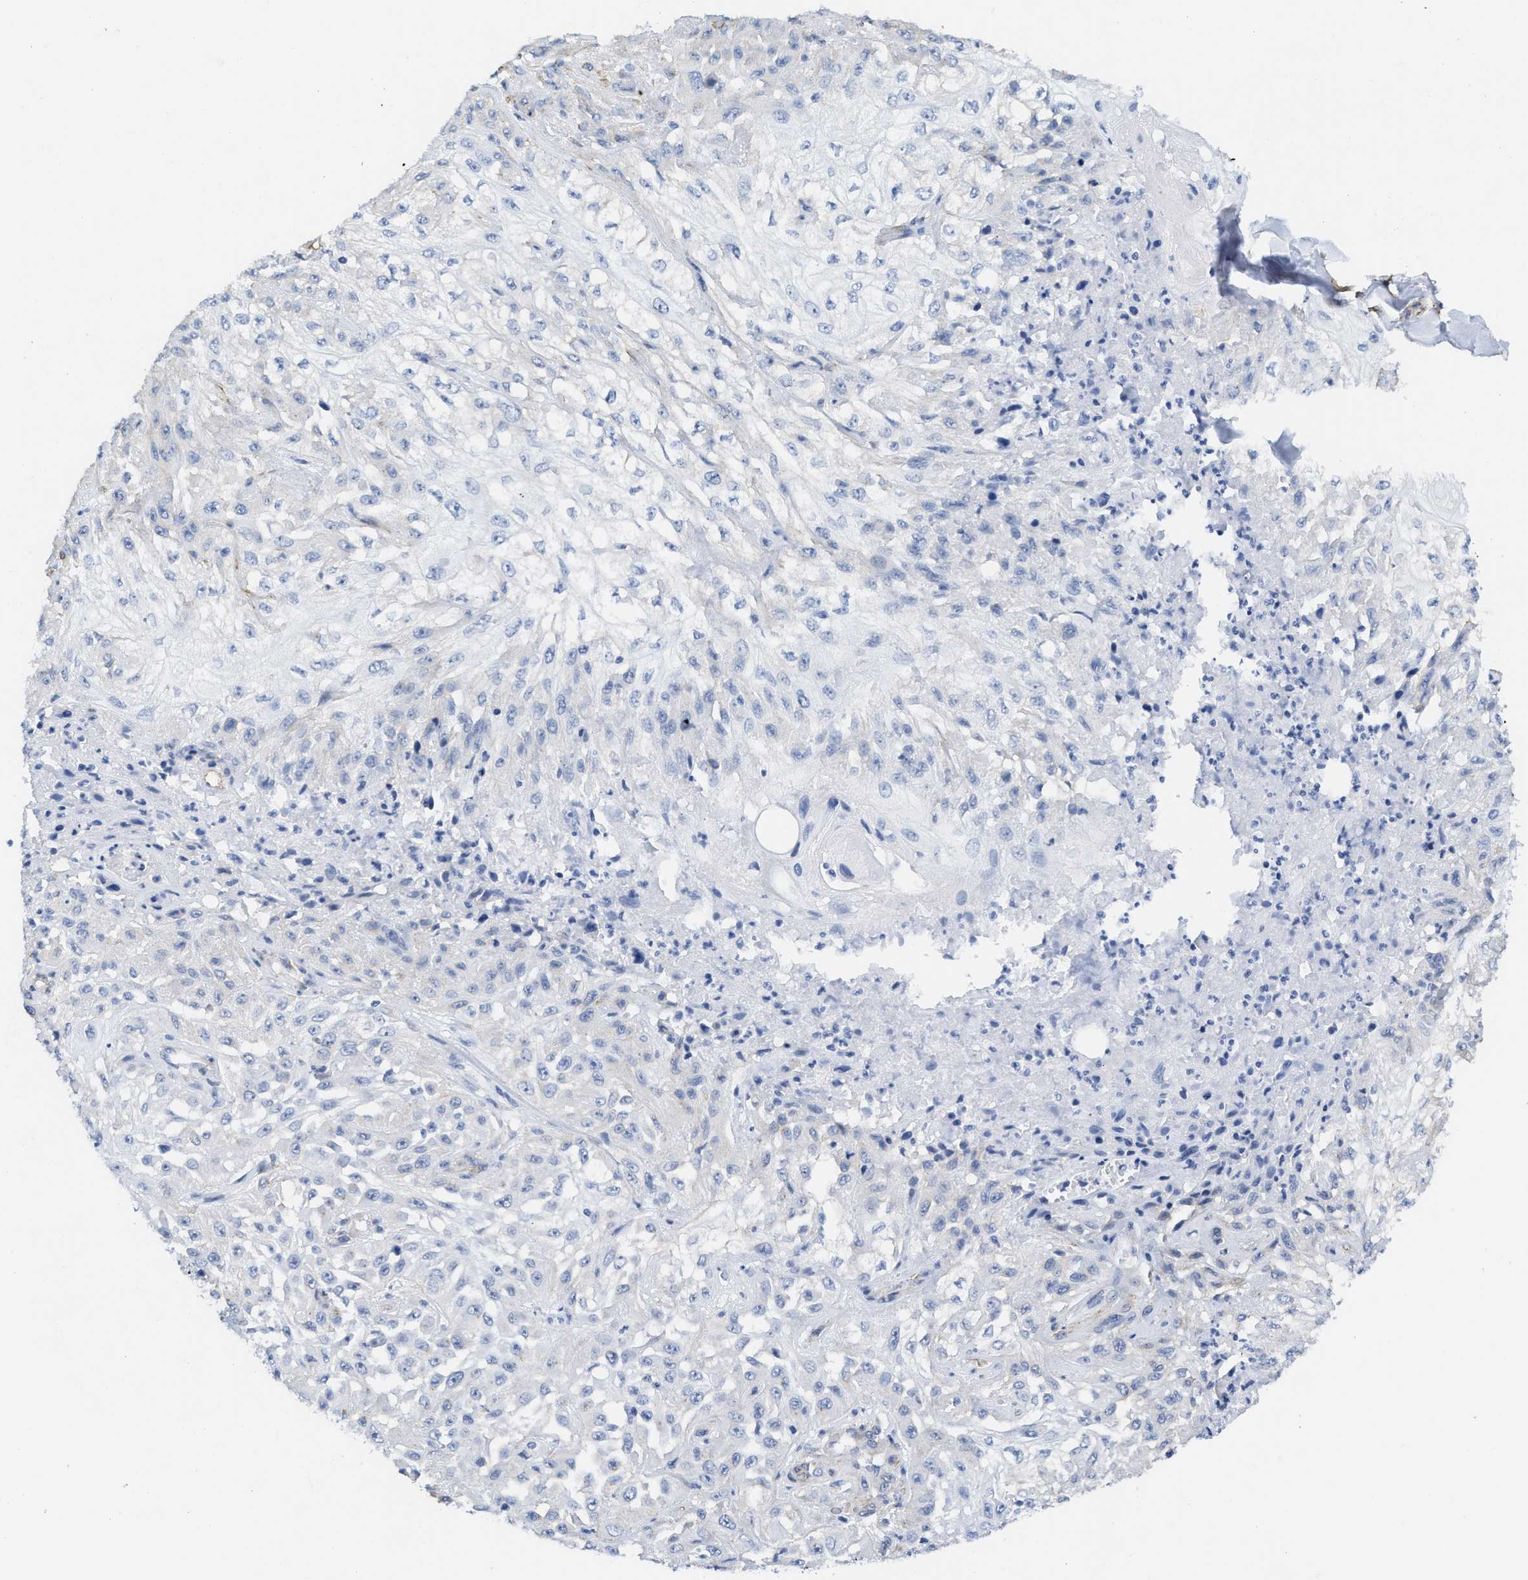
{"staining": {"intensity": "negative", "quantity": "none", "location": "none"}, "tissue": "skin cancer", "cell_type": "Tumor cells", "image_type": "cancer", "snomed": [{"axis": "morphology", "description": "Squamous cell carcinoma, NOS"}, {"axis": "morphology", "description": "Squamous cell carcinoma, metastatic, NOS"}, {"axis": "topography", "description": "Skin"}, {"axis": "topography", "description": "Lymph node"}], "caption": "This is an immunohistochemistry micrograph of skin cancer. There is no expression in tumor cells.", "gene": "TUB", "patient": {"sex": "male", "age": 75}}